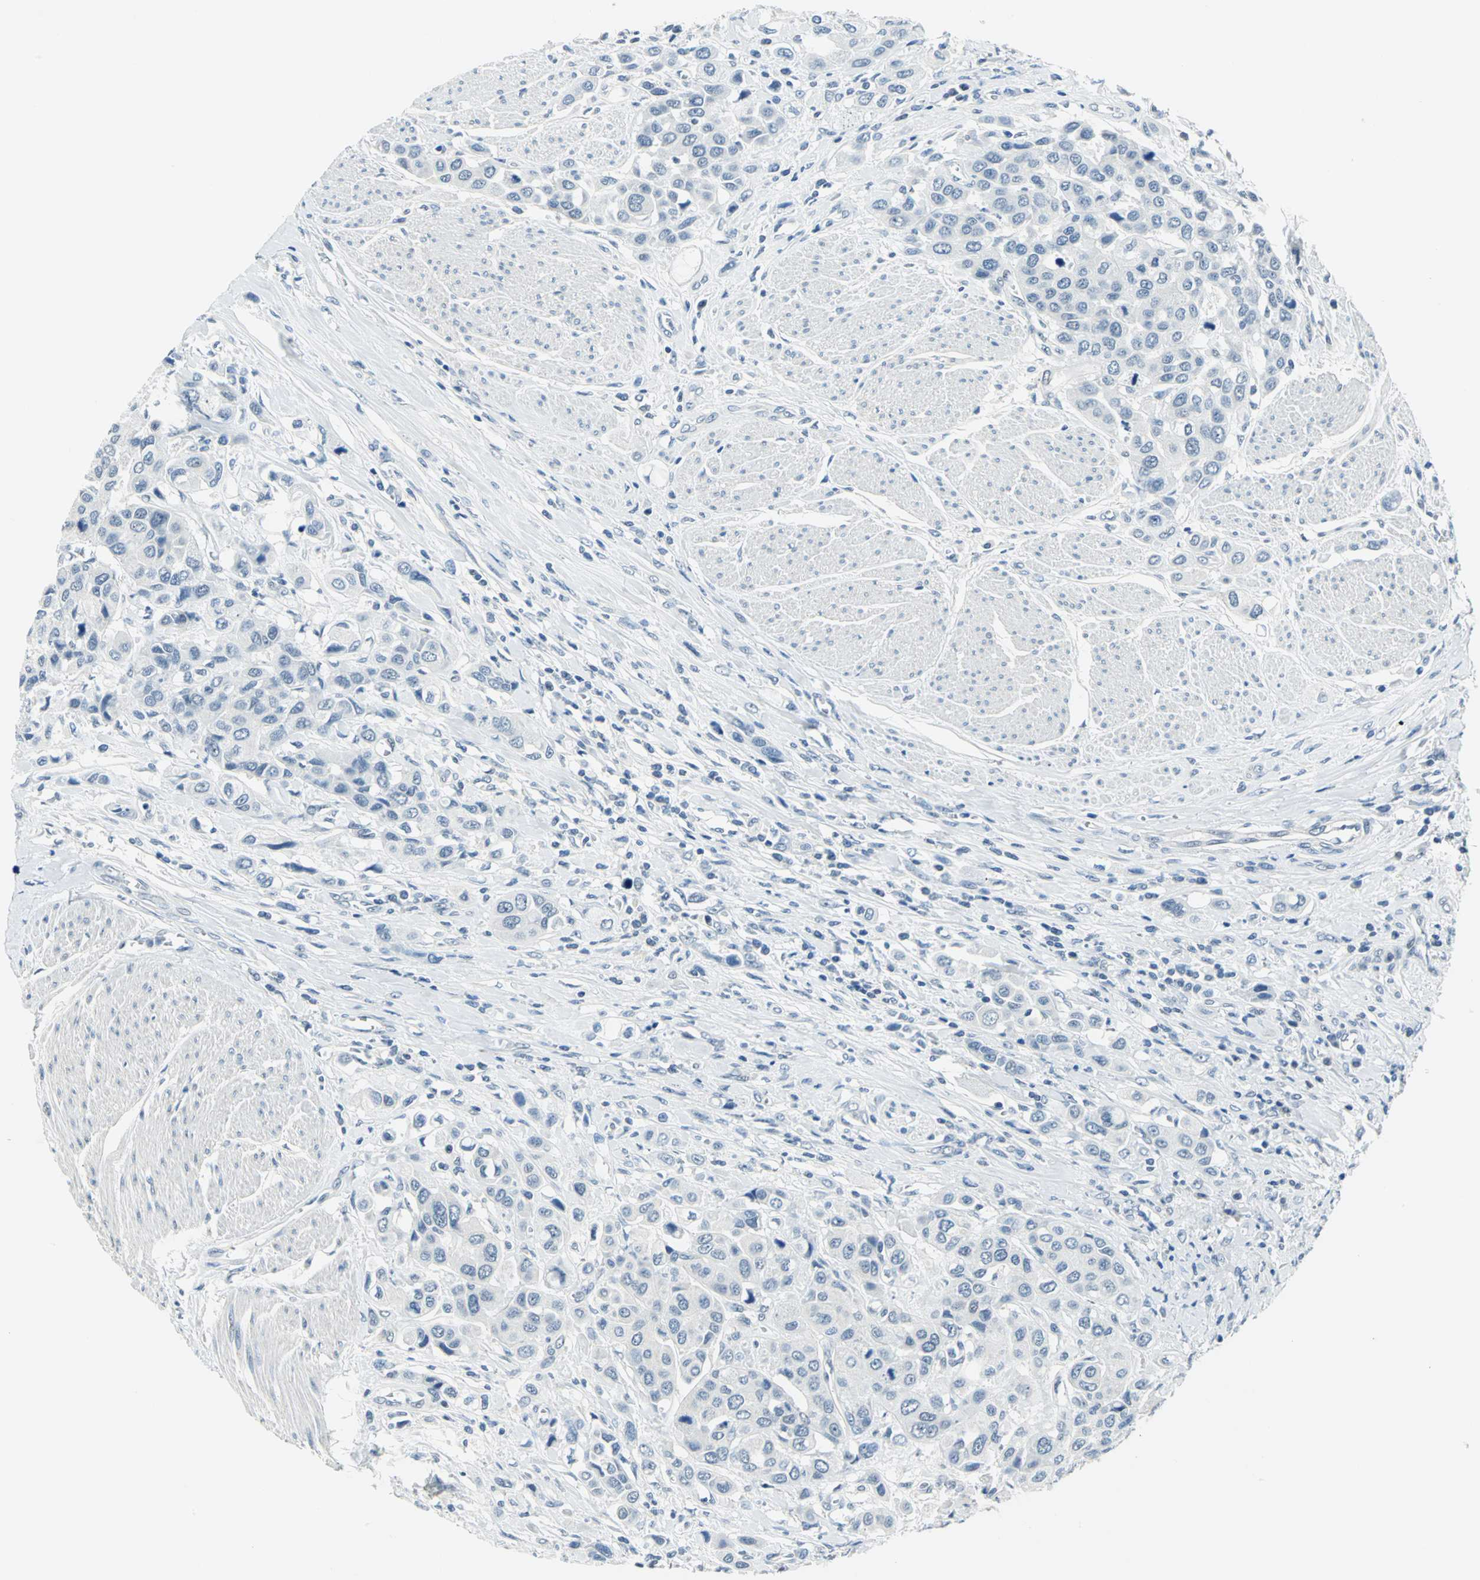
{"staining": {"intensity": "negative", "quantity": "none", "location": "none"}, "tissue": "urothelial cancer", "cell_type": "Tumor cells", "image_type": "cancer", "snomed": [{"axis": "morphology", "description": "Urothelial carcinoma, High grade"}, {"axis": "topography", "description": "Urinary bladder"}], "caption": "Tumor cells are negative for brown protein staining in urothelial cancer.", "gene": "RAD17", "patient": {"sex": "male", "age": 50}}